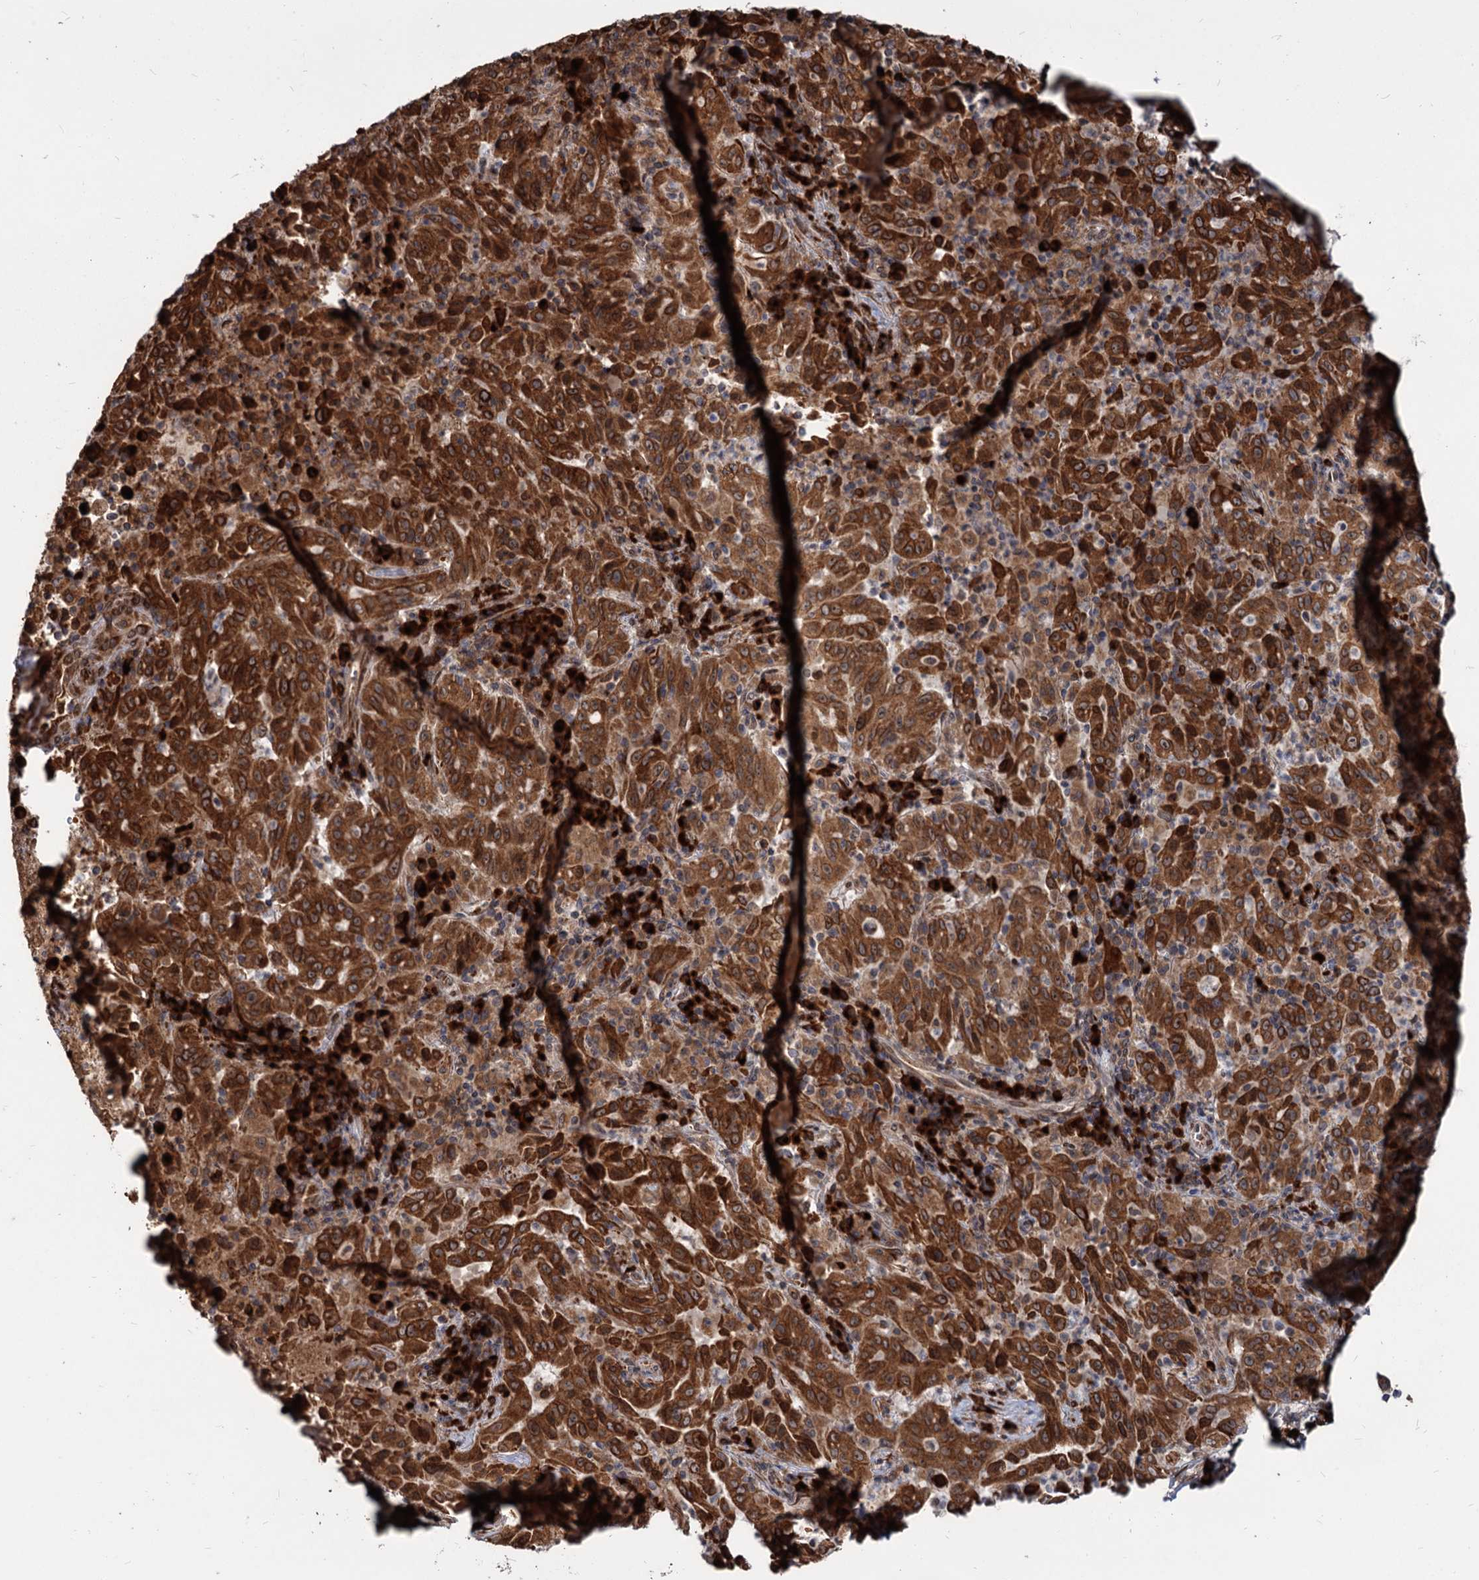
{"staining": {"intensity": "strong", "quantity": ">75%", "location": "cytoplasmic/membranous"}, "tissue": "pancreatic cancer", "cell_type": "Tumor cells", "image_type": "cancer", "snomed": [{"axis": "morphology", "description": "Adenocarcinoma, NOS"}, {"axis": "topography", "description": "Pancreas"}], "caption": "Adenocarcinoma (pancreatic) stained with a protein marker reveals strong staining in tumor cells.", "gene": "SAAL1", "patient": {"sex": "male", "age": 63}}